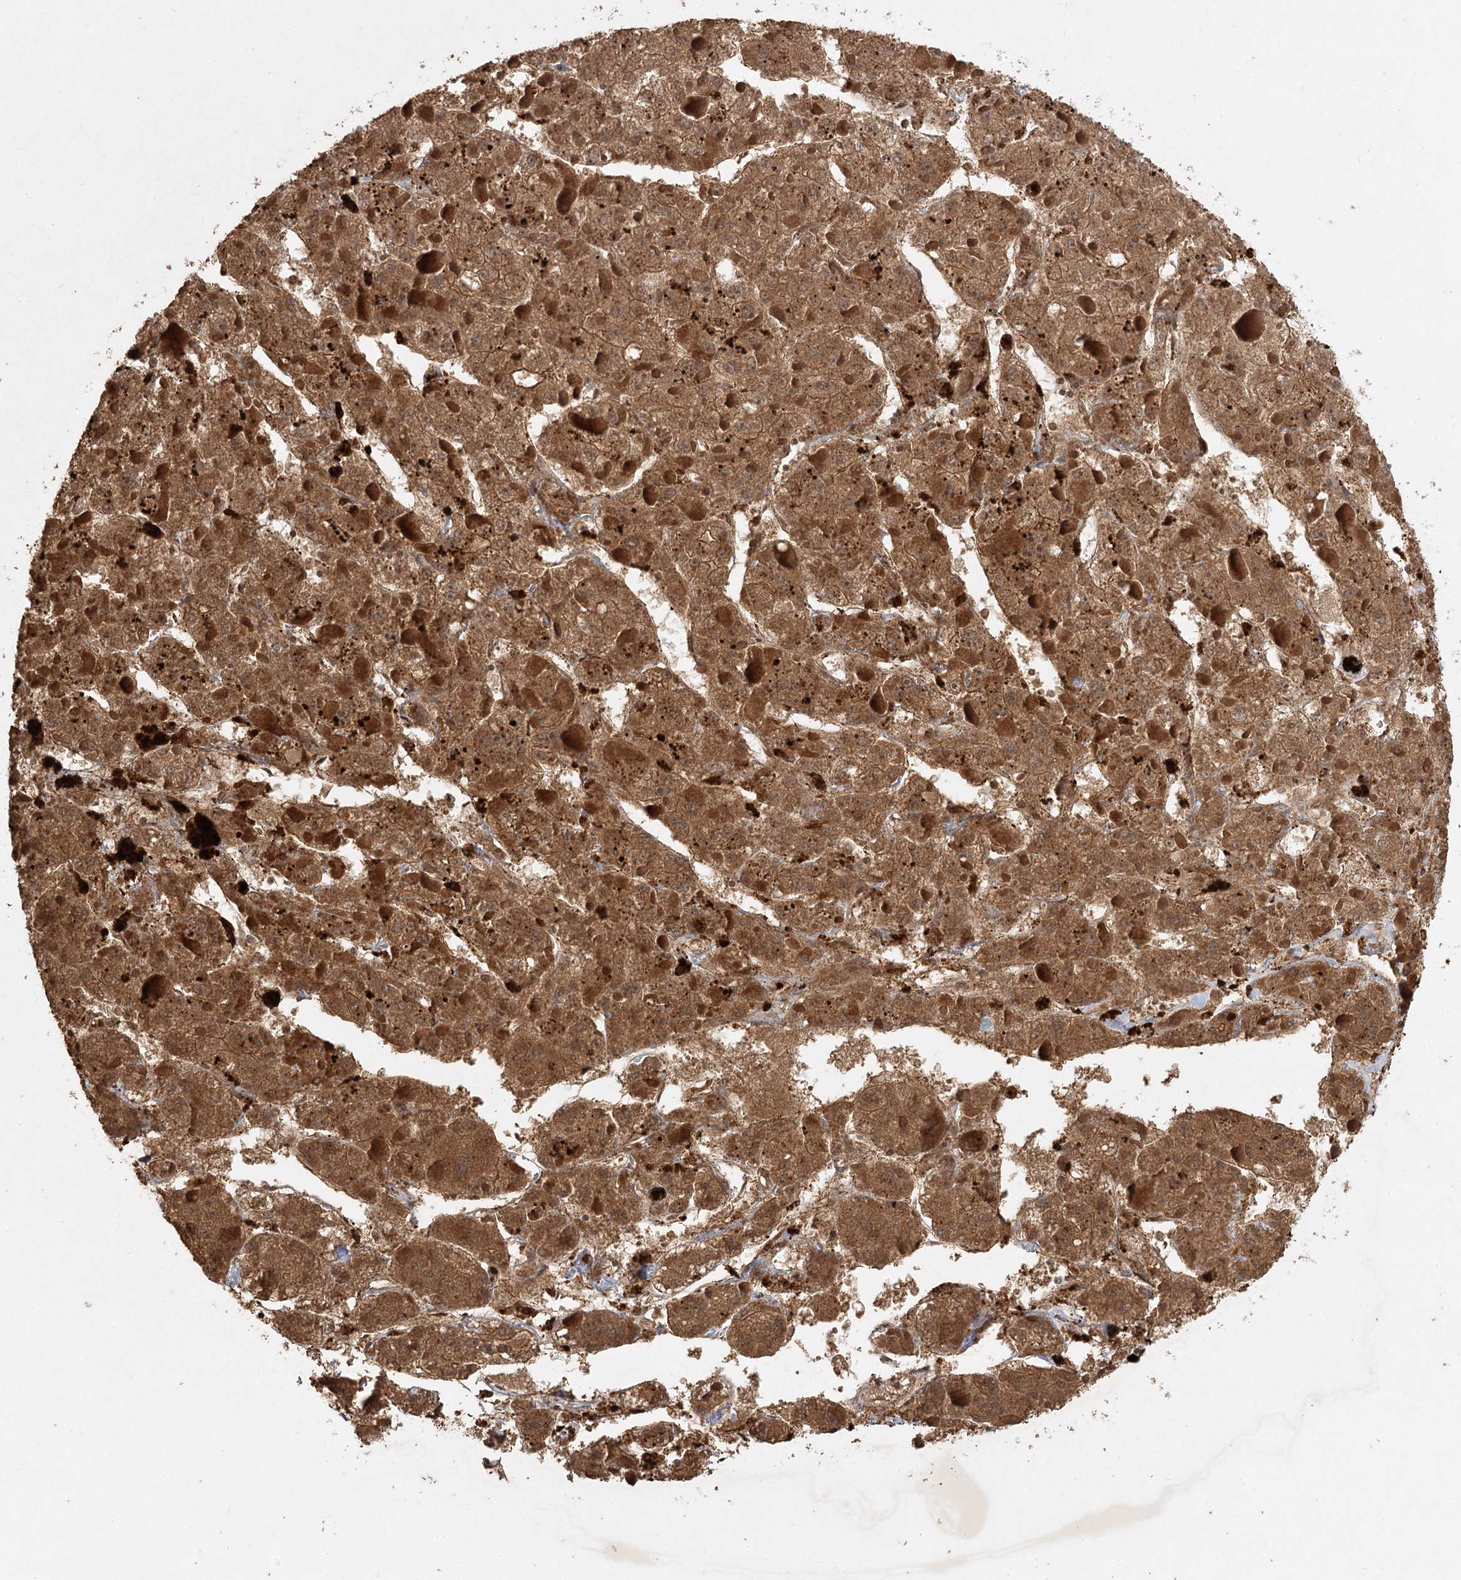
{"staining": {"intensity": "moderate", "quantity": ">75%", "location": "cytoplasmic/membranous"}, "tissue": "liver cancer", "cell_type": "Tumor cells", "image_type": "cancer", "snomed": [{"axis": "morphology", "description": "Carcinoma, Hepatocellular, NOS"}, {"axis": "topography", "description": "Liver"}], "caption": "Moderate cytoplasmic/membranous positivity is identified in about >75% of tumor cells in hepatocellular carcinoma (liver).", "gene": "ARL13A", "patient": {"sex": "female", "age": 73}}